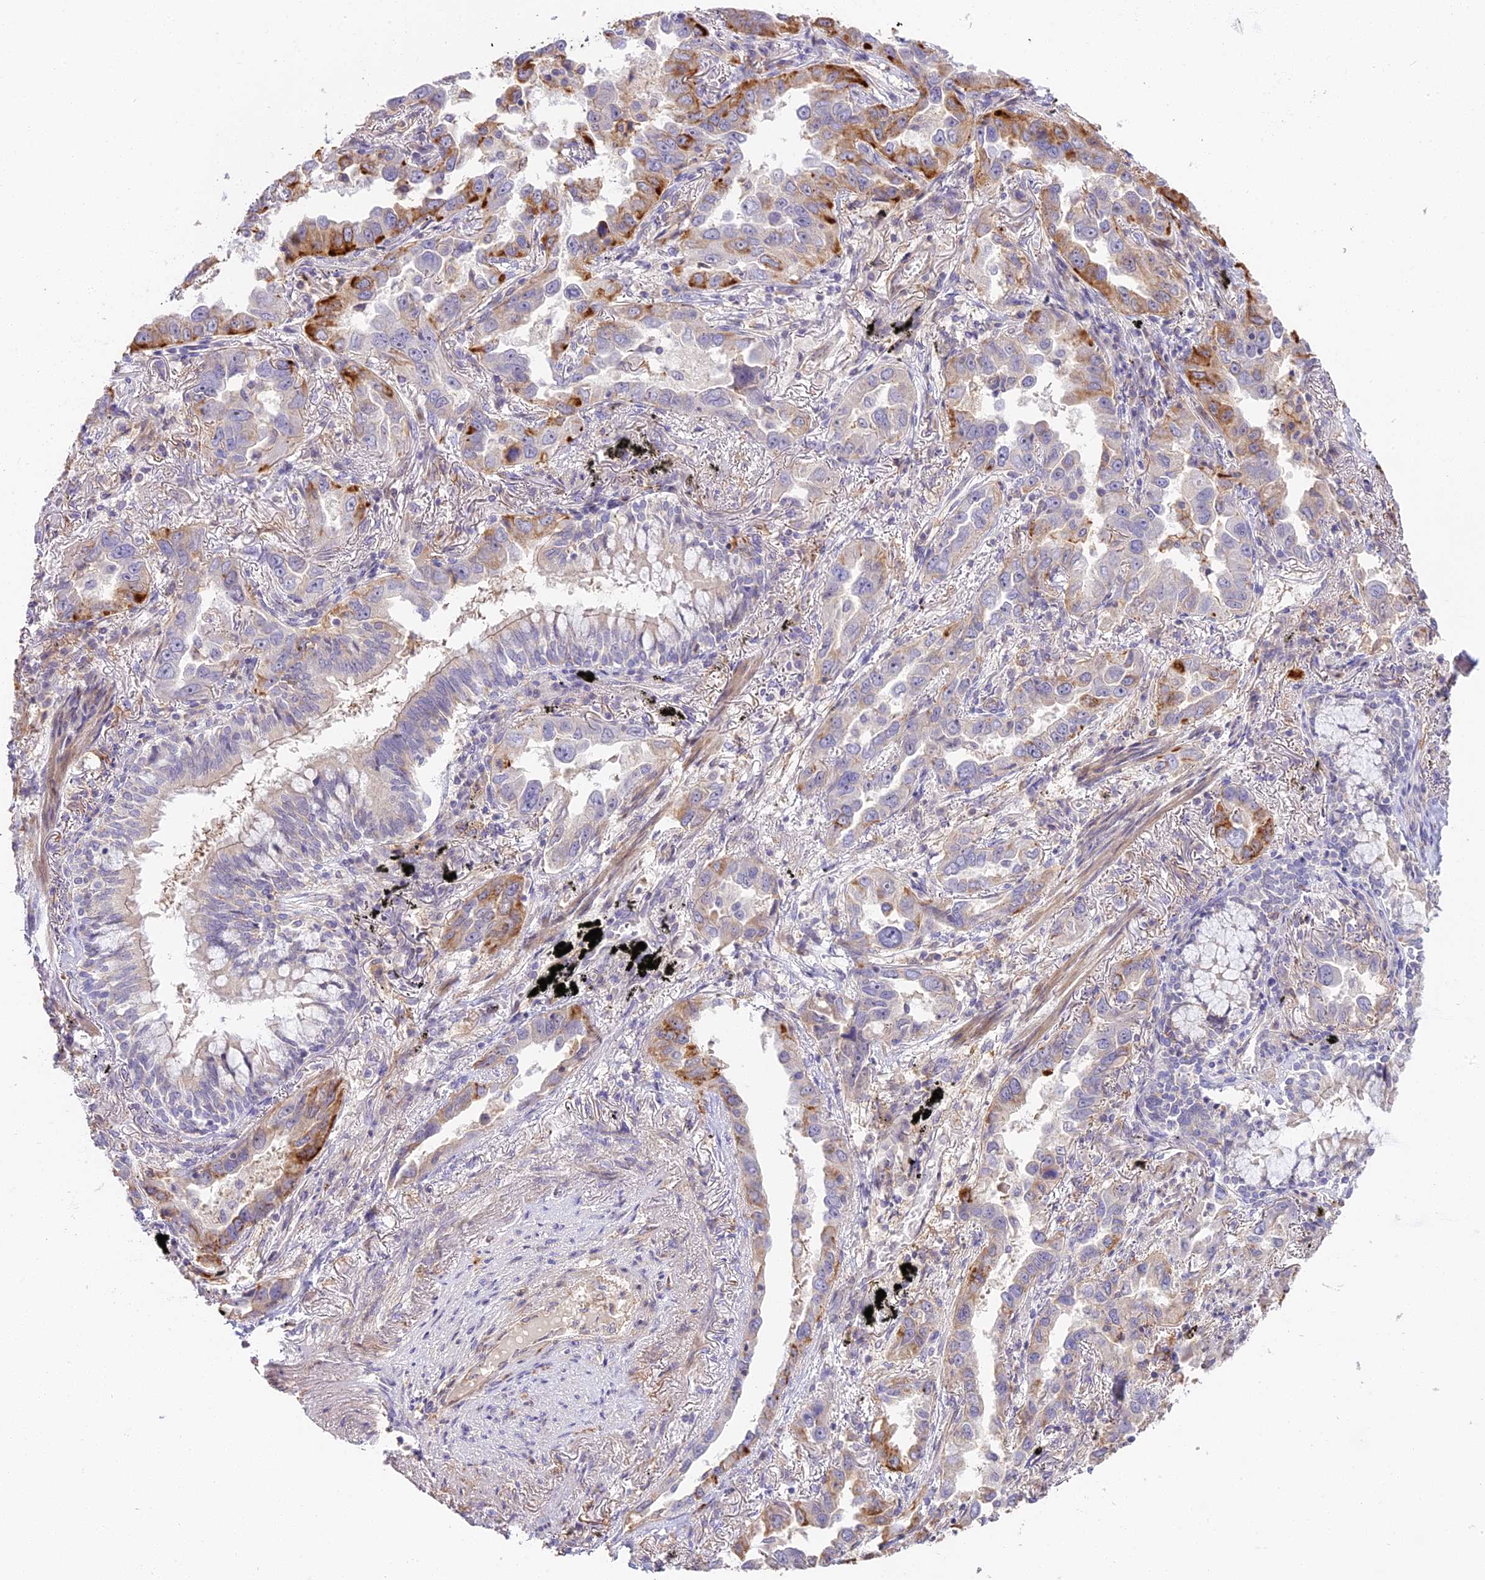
{"staining": {"intensity": "strong", "quantity": "<25%", "location": "cytoplasmic/membranous"}, "tissue": "lung cancer", "cell_type": "Tumor cells", "image_type": "cancer", "snomed": [{"axis": "morphology", "description": "Adenocarcinoma, NOS"}, {"axis": "topography", "description": "Lung"}], "caption": "The histopathology image shows staining of adenocarcinoma (lung), revealing strong cytoplasmic/membranous protein expression (brown color) within tumor cells. The protein of interest is stained brown, and the nuclei are stained in blue (DAB IHC with brightfield microscopy, high magnification).", "gene": "NOD2", "patient": {"sex": "male", "age": 67}}